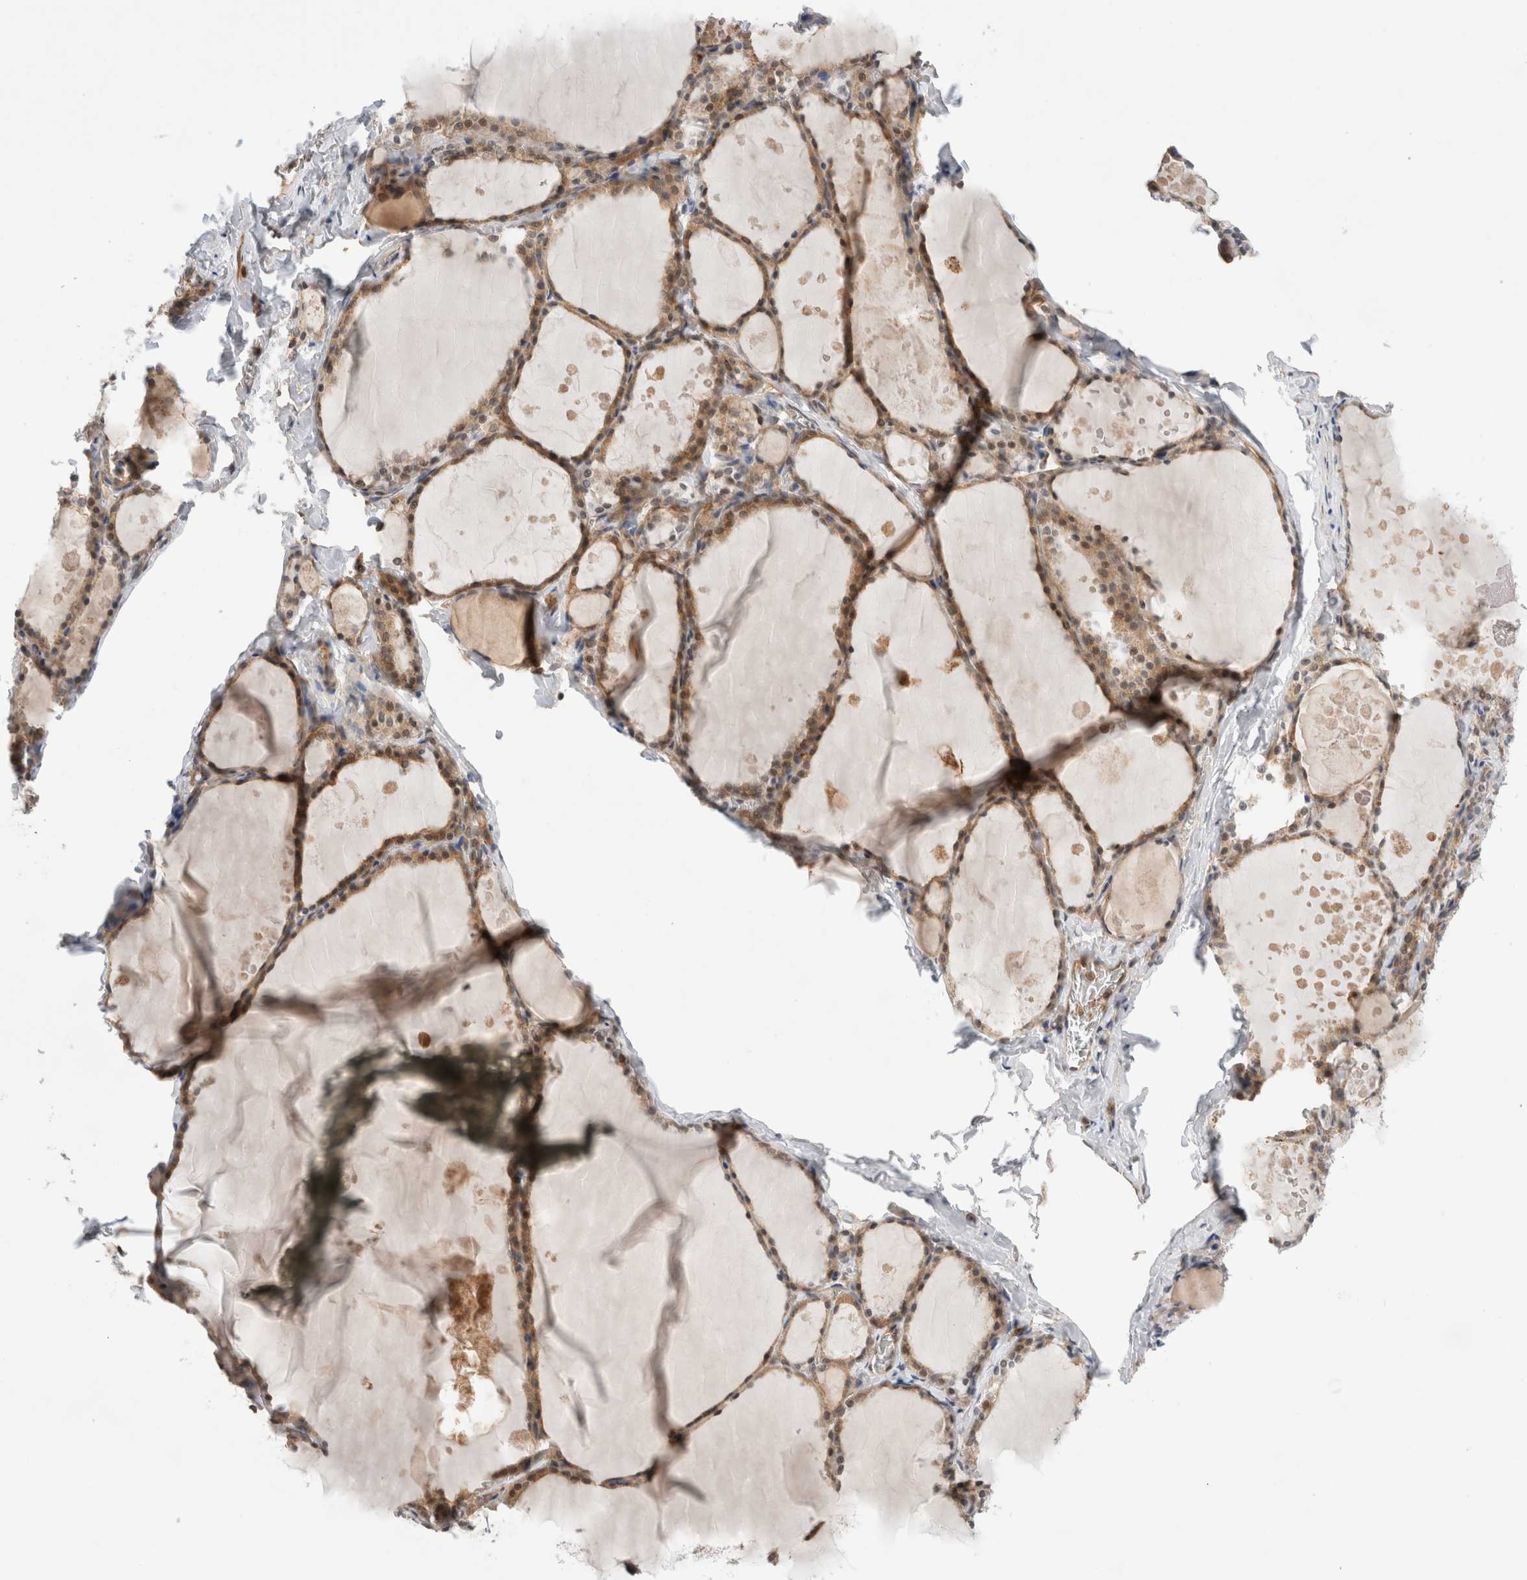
{"staining": {"intensity": "weak", "quantity": ">75%", "location": "cytoplasmic/membranous"}, "tissue": "thyroid gland", "cell_type": "Glandular cells", "image_type": "normal", "snomed": [{"axis": "morphology", "description": "Normal tissue, NOS"}, {"axis": "topography", "description": "Thyroid gland"}], "caption": "Thyroid gland stained with immunohistochemistry (IHC) exhibits weak cytoplasmic/membranous staining in about >75% of glandular cells. (DAB = brown stain, brightfield microscopy at high magnification).", "gene": "NFKB1", "patient": {"sex": "male", "age": 56}}